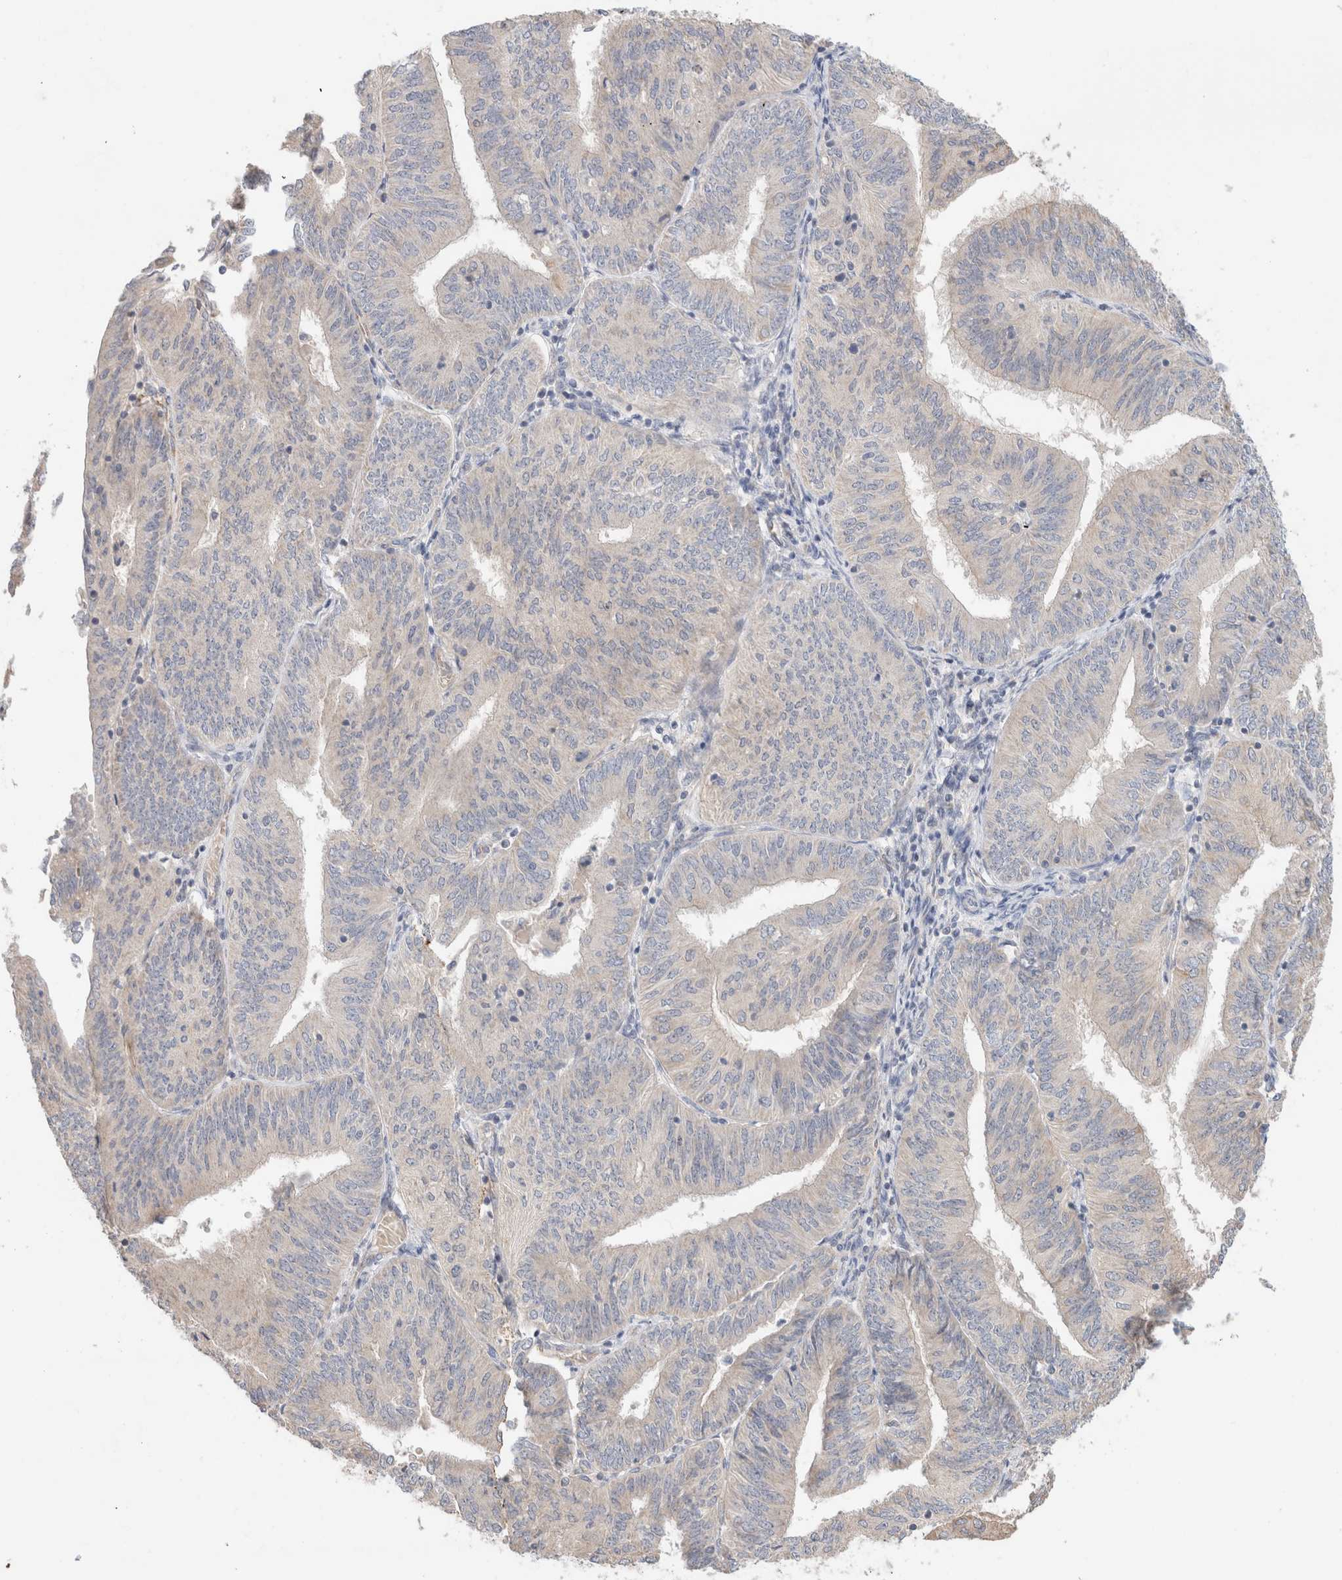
{"staining": {"intensity": "negative", "quantity": "none", "location": "none"}, "tissue": "endometrial cancer", "cell_type": "Tumor cells", "image_type": "cancer", "snomed": [{"axis": "morphology", "description": "Adenocarcinoma, NOS"}, {"axis": "topography", "description": "Endometrium"}], "caption": "This is an IHC photomicrograph of human endometrial adenocarcinoma. There is no expression in tumor cells.", "gene": "CA13", "patient": {"sex": "female", "age": 58}}